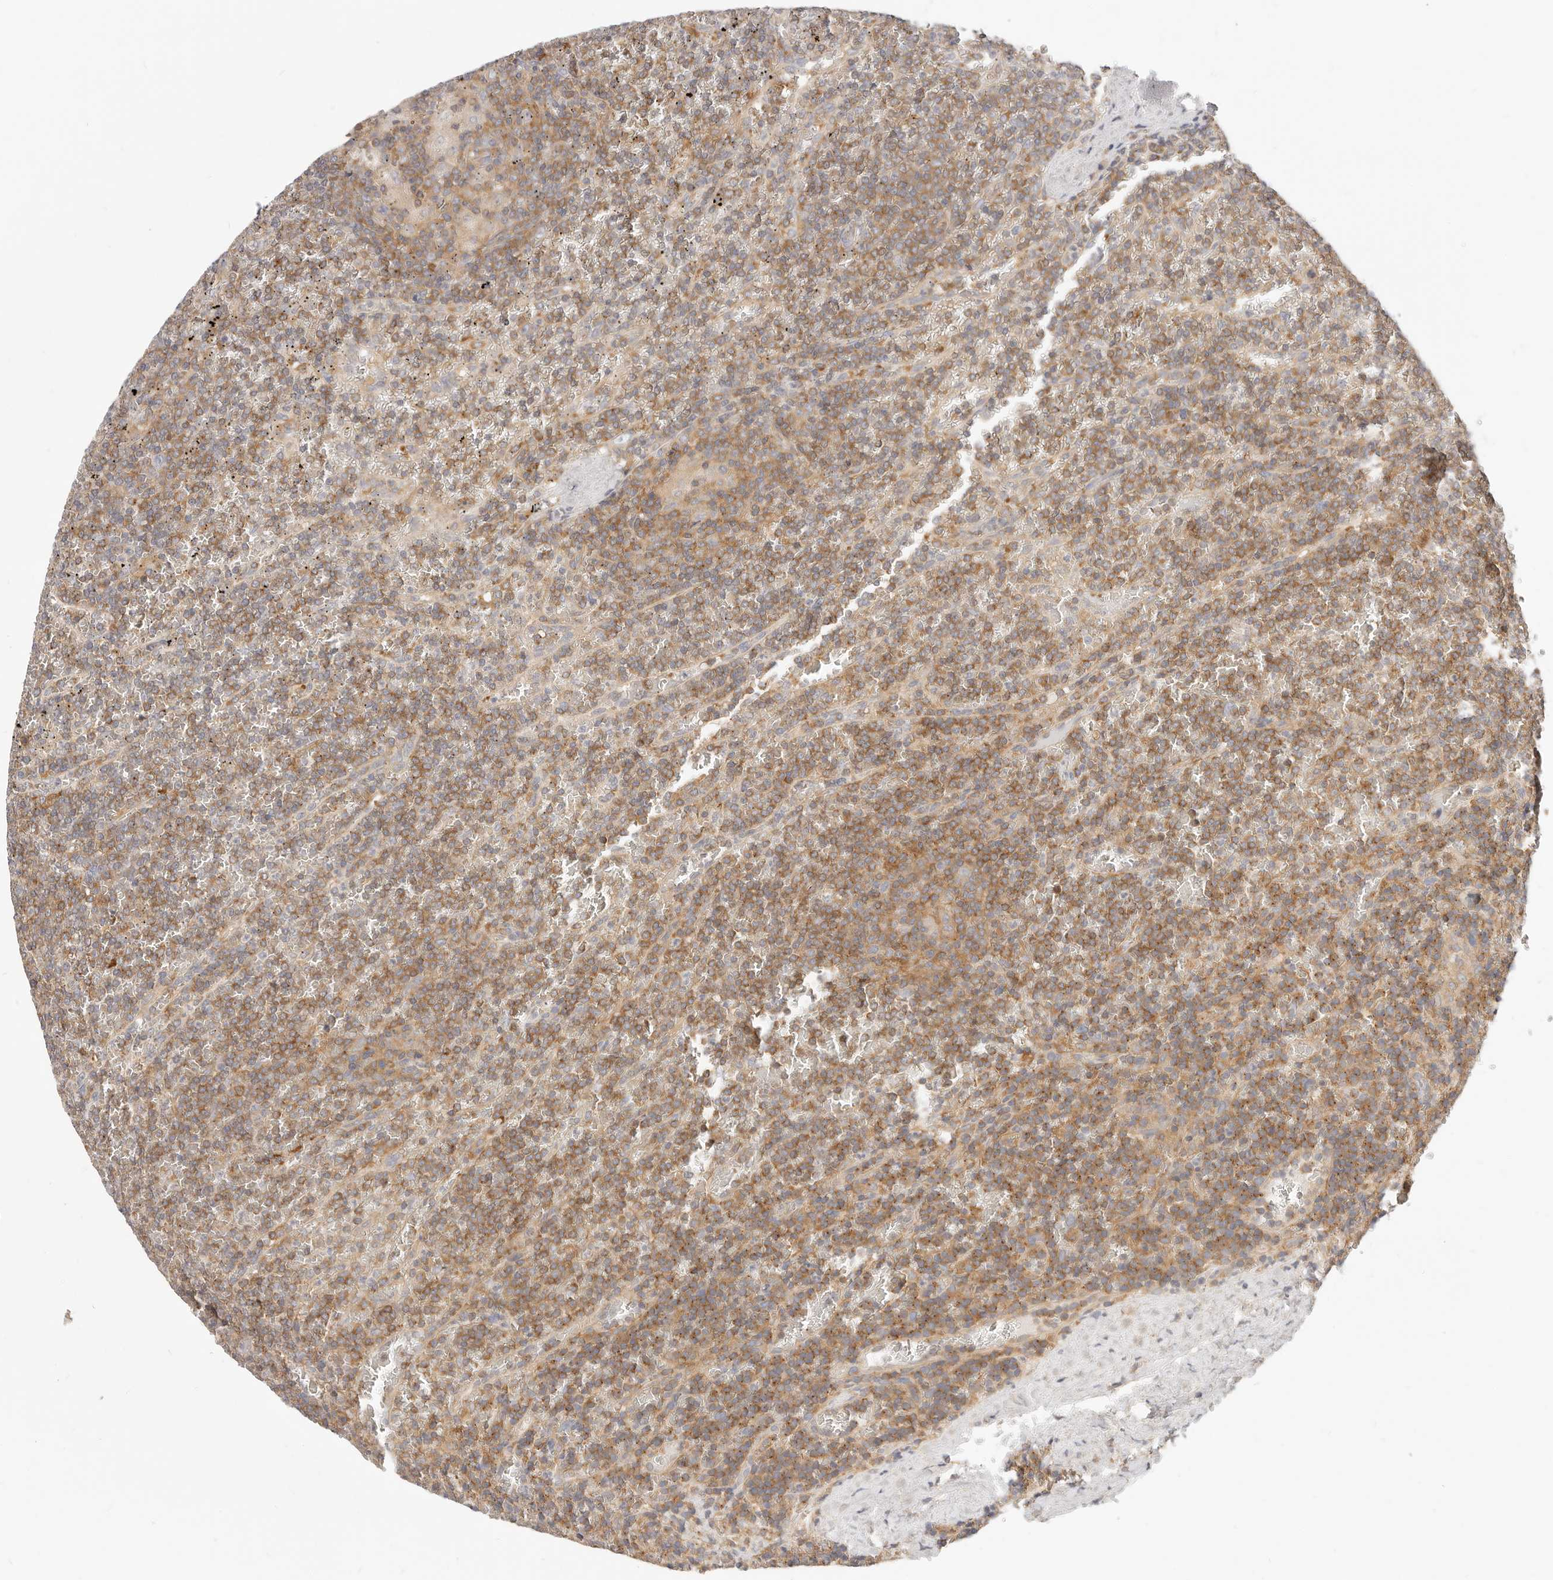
{"staining": {"intensity": "moderate", "quantity": ">75%", "location": "cytoplasmic/membranous"}, "tissue": "lymphoma", "cell_type": "Tumor cells", "image_type": "cancer", "snomed": [{"axis": "morphology", "description": "Malignant lymphoma, non-Hodgkin's type, Low grade"}, {"axis": "topography", "description": "Spleen"}], "caption": "Lymphoma stained with DAB (3,3'-diaminobenzidine) IHC shows medium levels of moderate cytoplasmic/membranous expression in about >75% of tumor cells. (DAB (3,3'-diaminobenzidine) = brown stain, brightfield microscopy at high magnification).", "gene": "DTNBP1", "patient": {"sex": "female", "age": 19}}